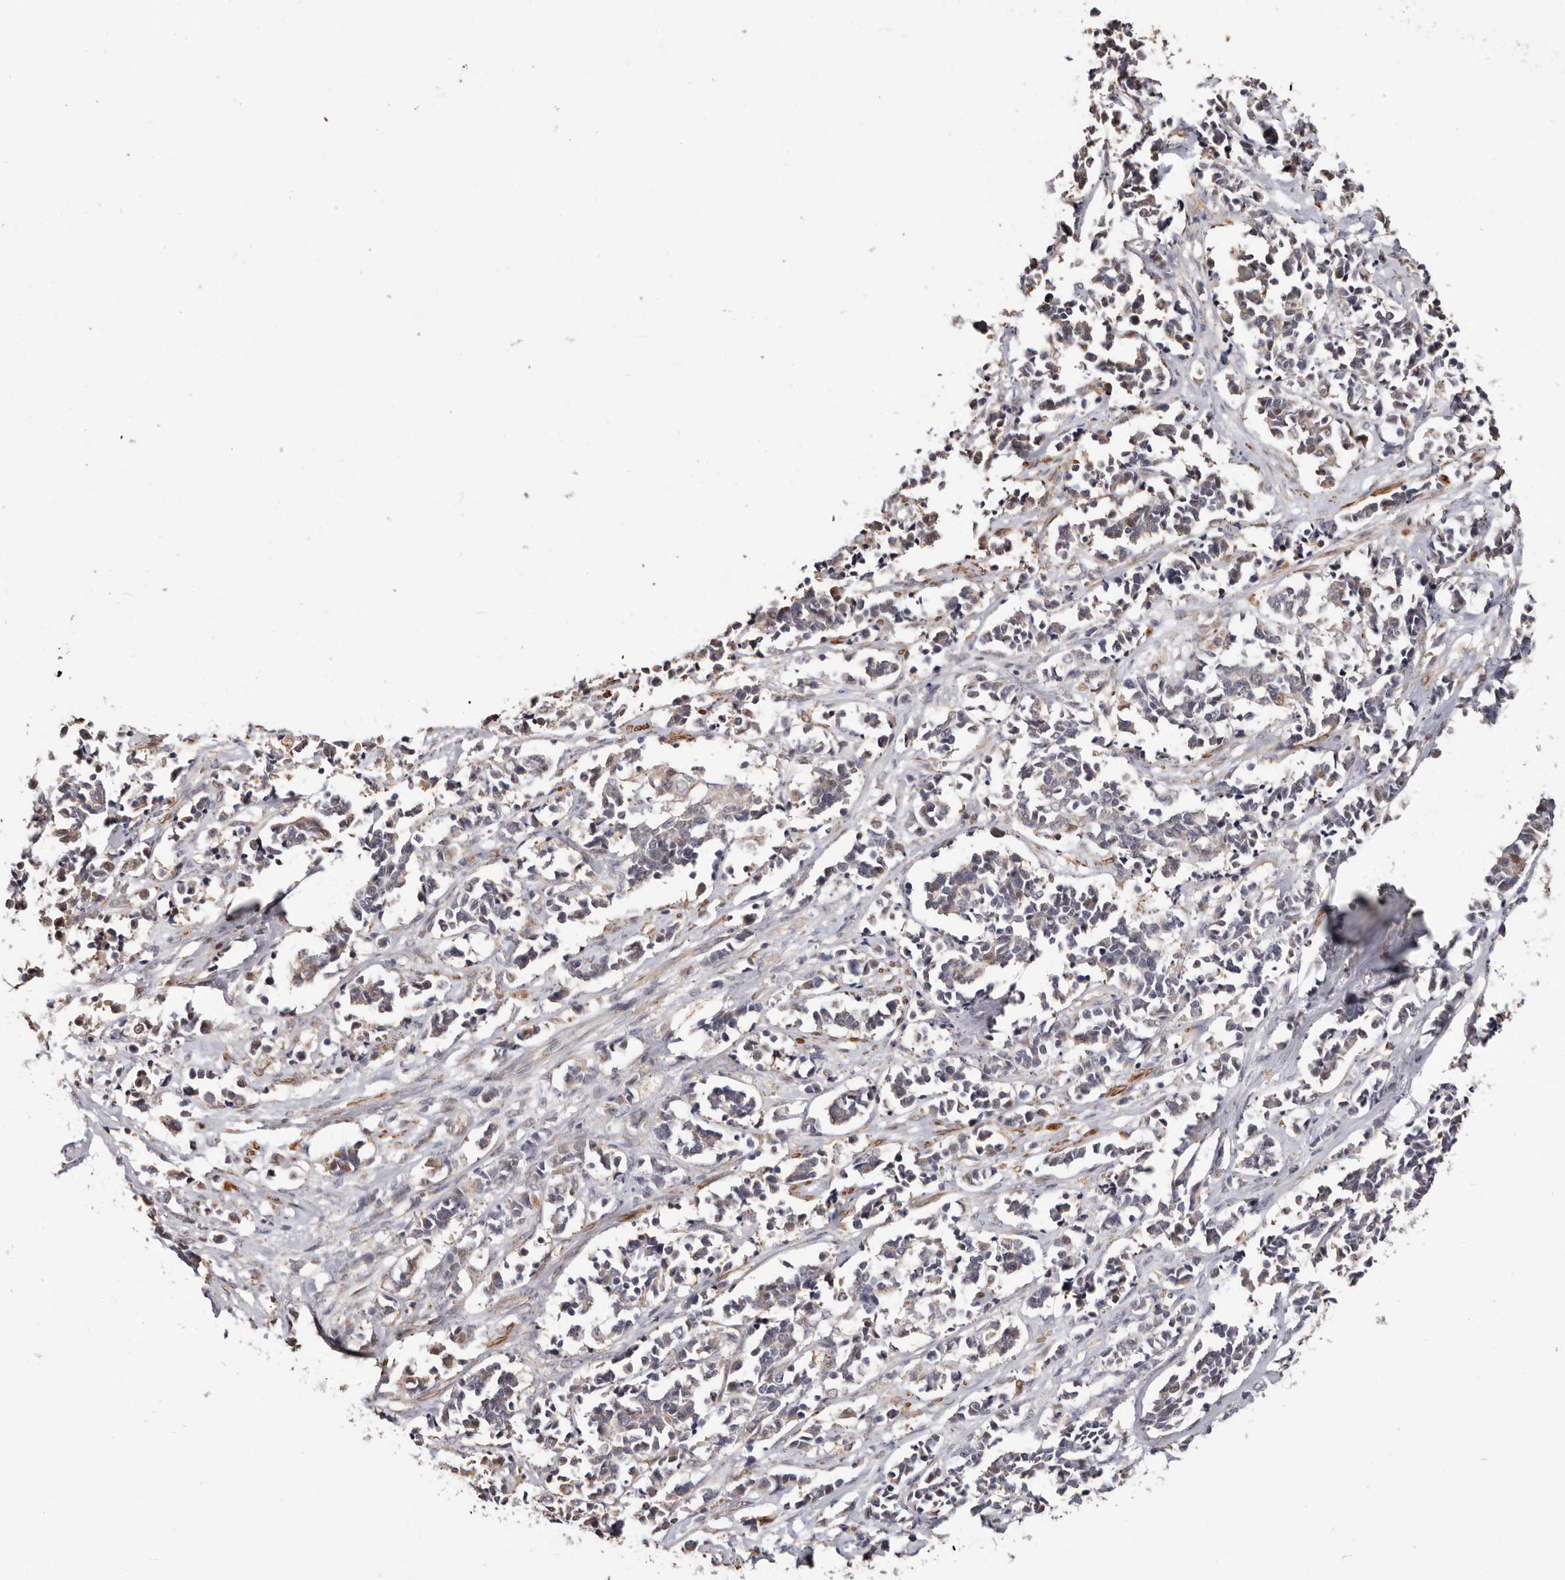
{"staining": {"intensity": "negative", "quantity": "none", "location": "none"}, "tissue": "cervical cancer", "cell_type": "Tumor cells", "image_type": "cancer", "snomed": [{"axis": "morphology", "description": "Normal tissue, NOS"}, {"axis": "morphology", "description": "Squamous cell carcinoma, NOS"}, {"axis": "topography", "description": "Cervix"}], "caption": "Immunohistochemical staining of human cervical cancer (squamous cell carcinoma) demonstrates no significant staining in tumor cells.", "gene": "TRIP13", "patient": {"sex": "female", "age": 35}}